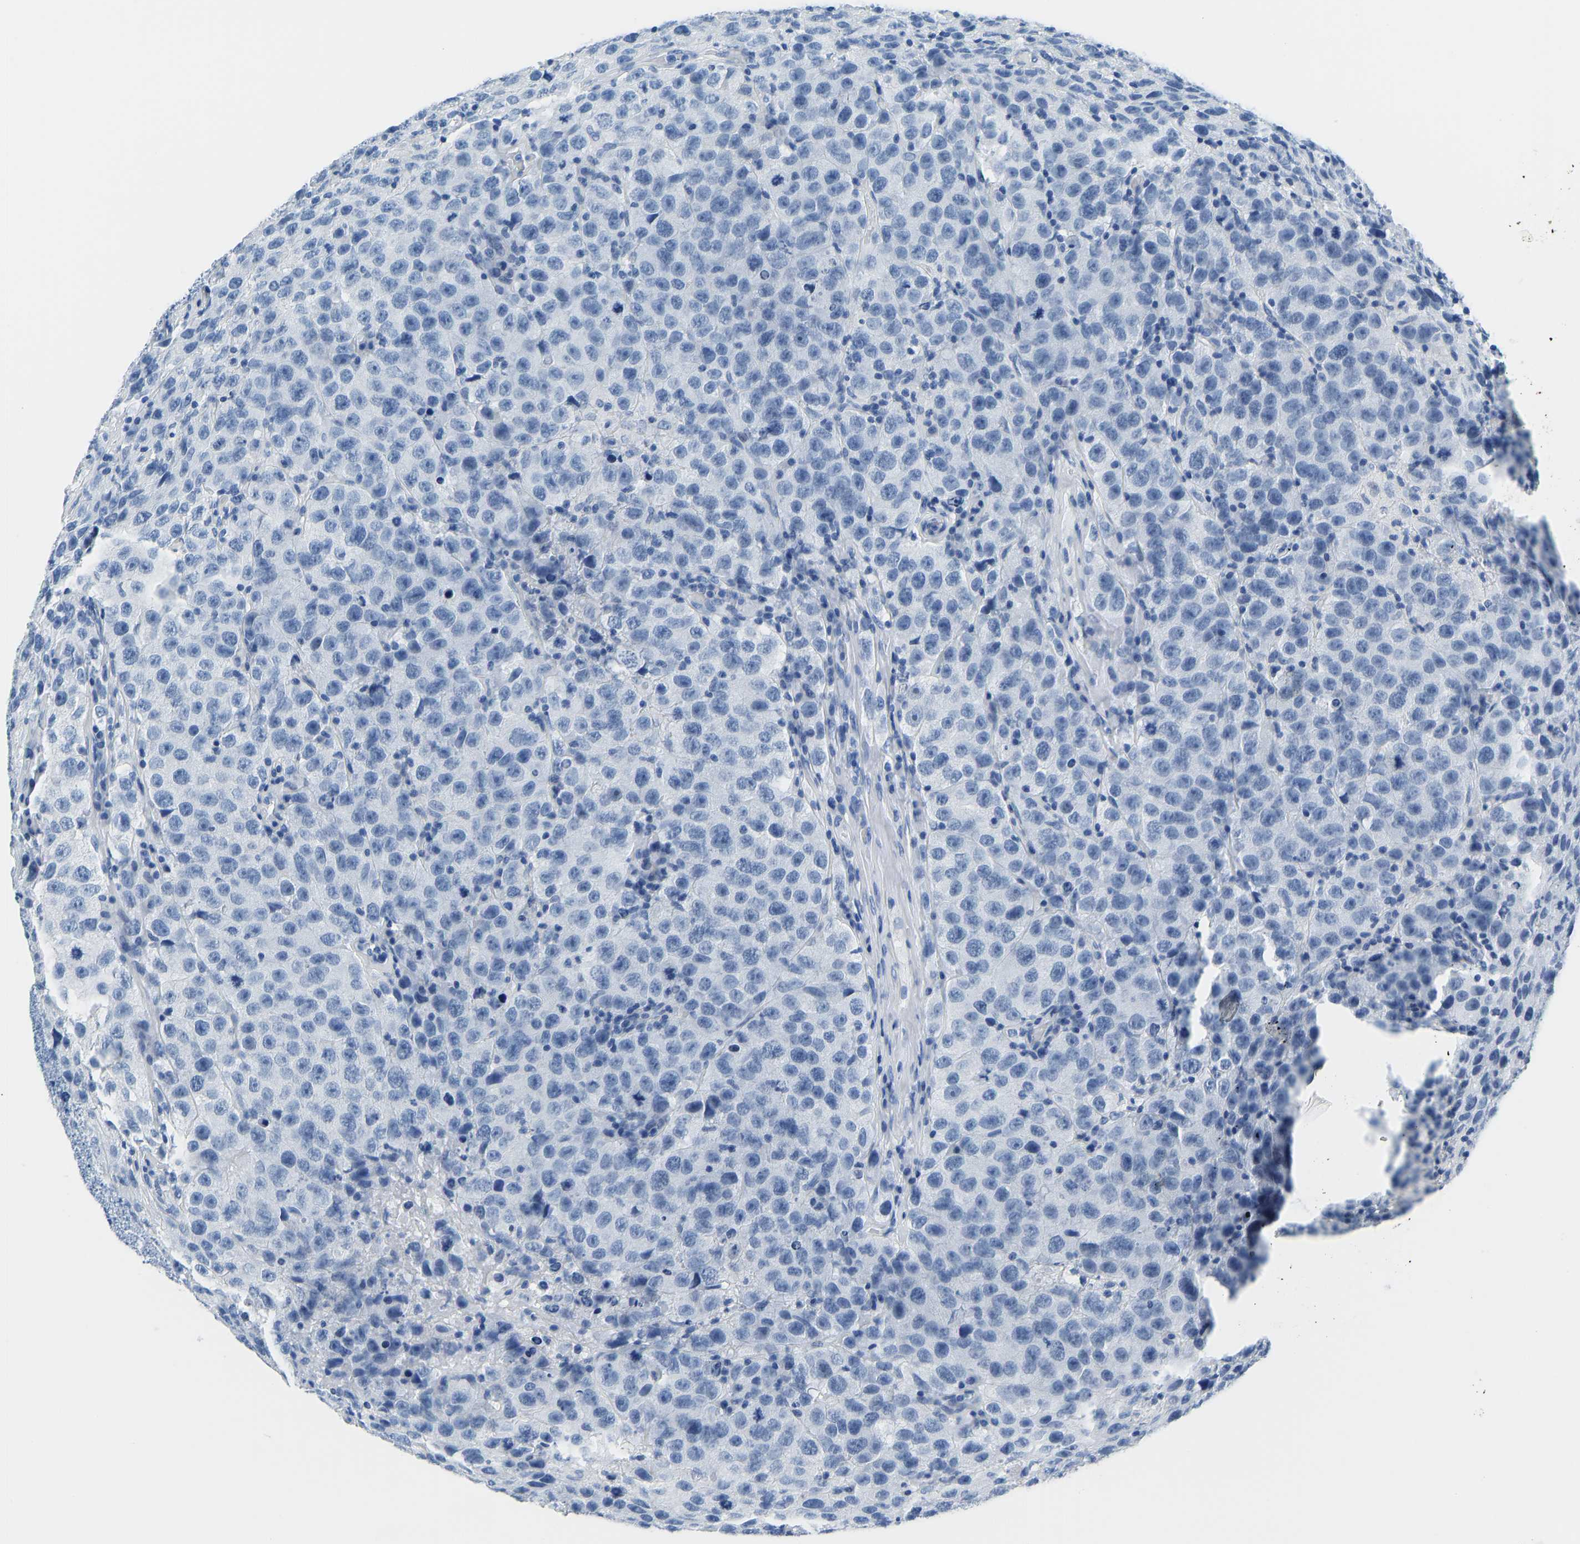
{"staining": {"intensity": "negative", "quantity": "none", "location": "none"}, "tissue": "testis cancer", "cell_type": "Tumor cells", "image_type": "cancer", "snomed": [{"axis": "morphology", "description": "Seminoma, NOS"}, {"axis": "topography", "description": "Testis"}], "caption": "Immunohistochemistry image of testis seminoma stained for a protein (brown), which reveals no positivity in tumor cells. Nuclei are stained in blue.", "gene": "SERPINB3", "patient": {"sex": "male", "age": 52}}